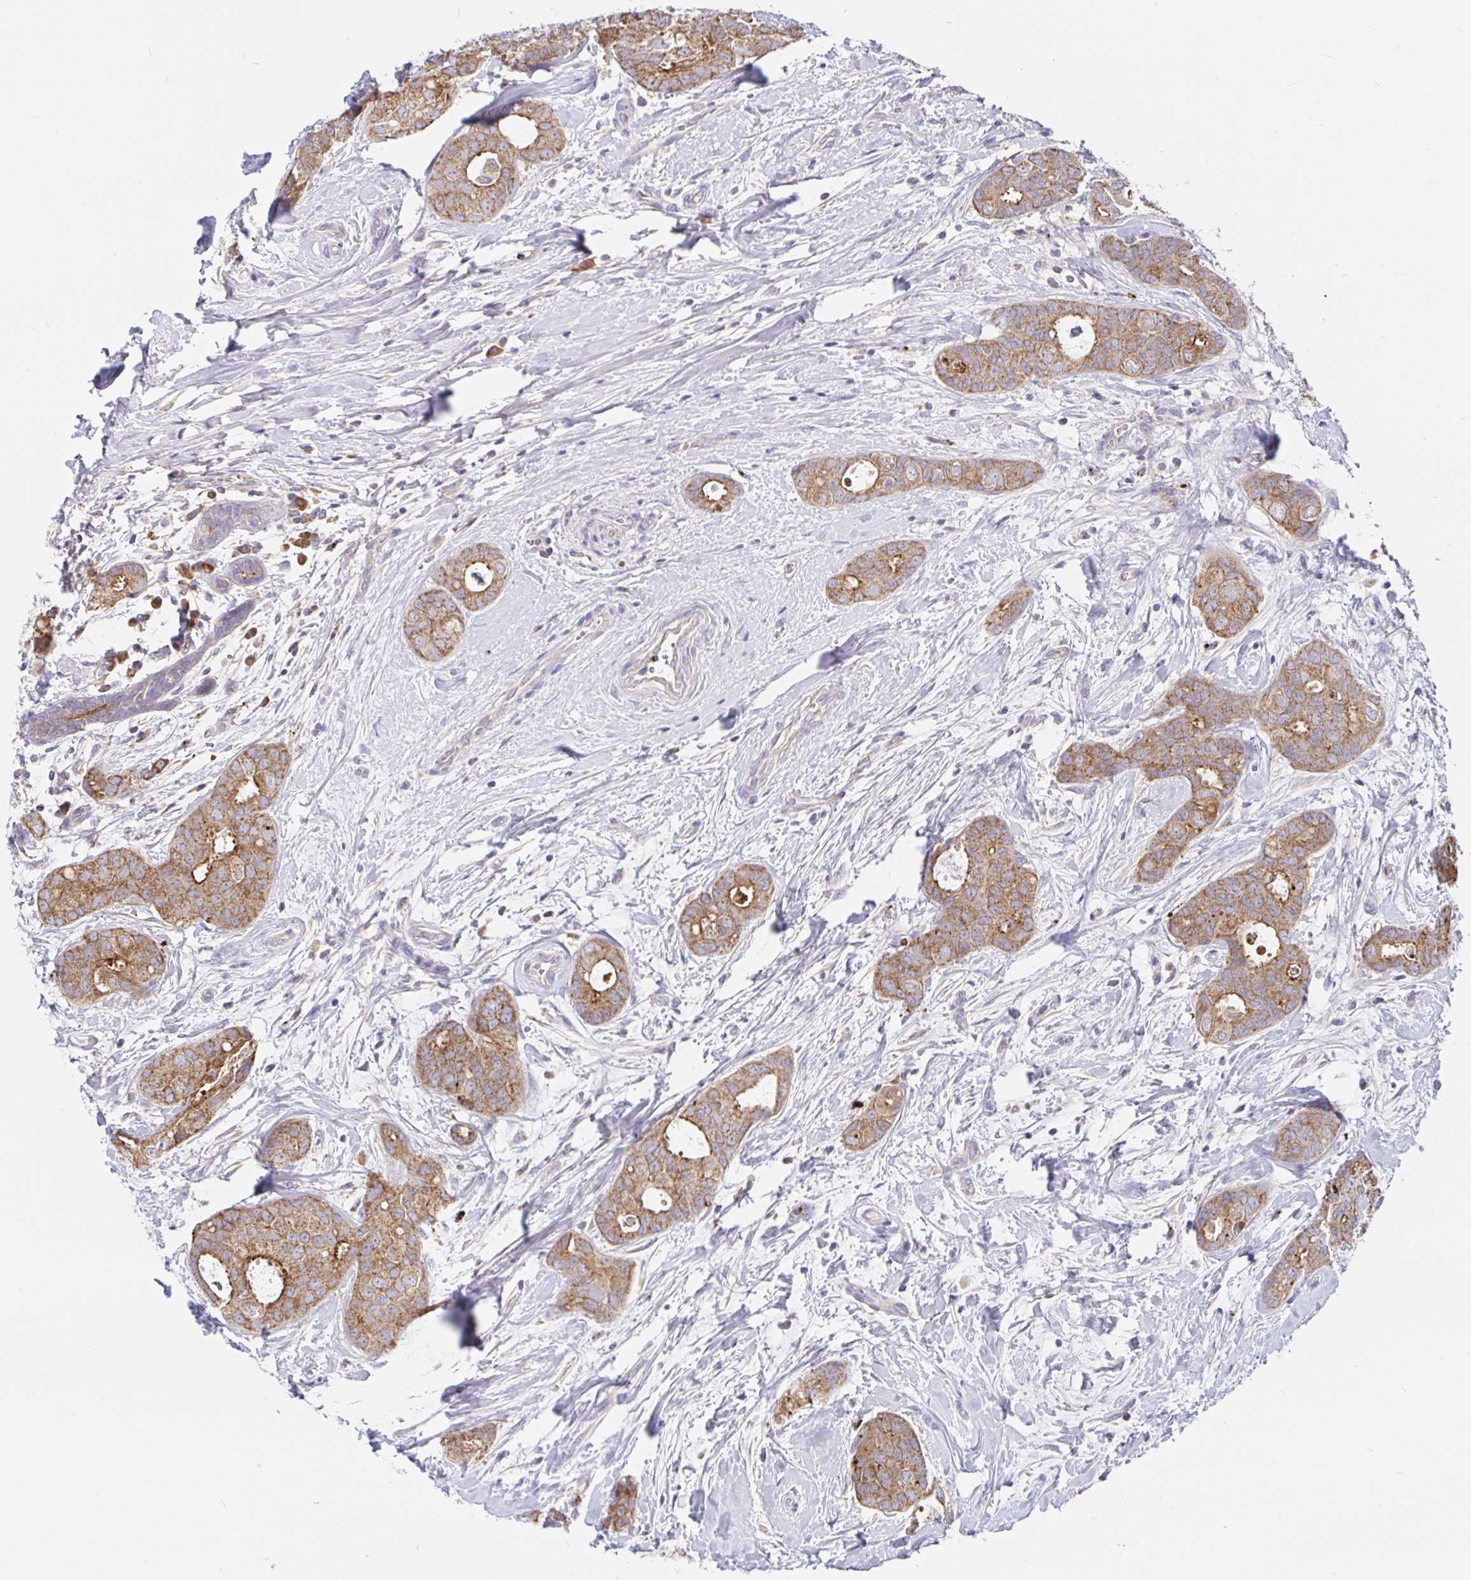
{"staining": {"intensity": "moderate", "quantity": ">75%", "location": "cytoplasmic/membranous"}, "tissue": "breast cancer", "cell_type": "Tumor cells", "image_type": "cancer", "snomed": [{"axis": "morphology", "description": "Duct carcinoma"}, {"axis": "topography", "description": "Breast"}], "caption": "High-power microscopy captured an immunohistochemistry (IHC) photomicrograph of intraductal carcinoma (breast), revealing moderate cytoplasmic/membranous positivity in approximately >75% of tumor cells.", "gene": "PRDX3", "patient": {"sex": "female", "age": 45}}